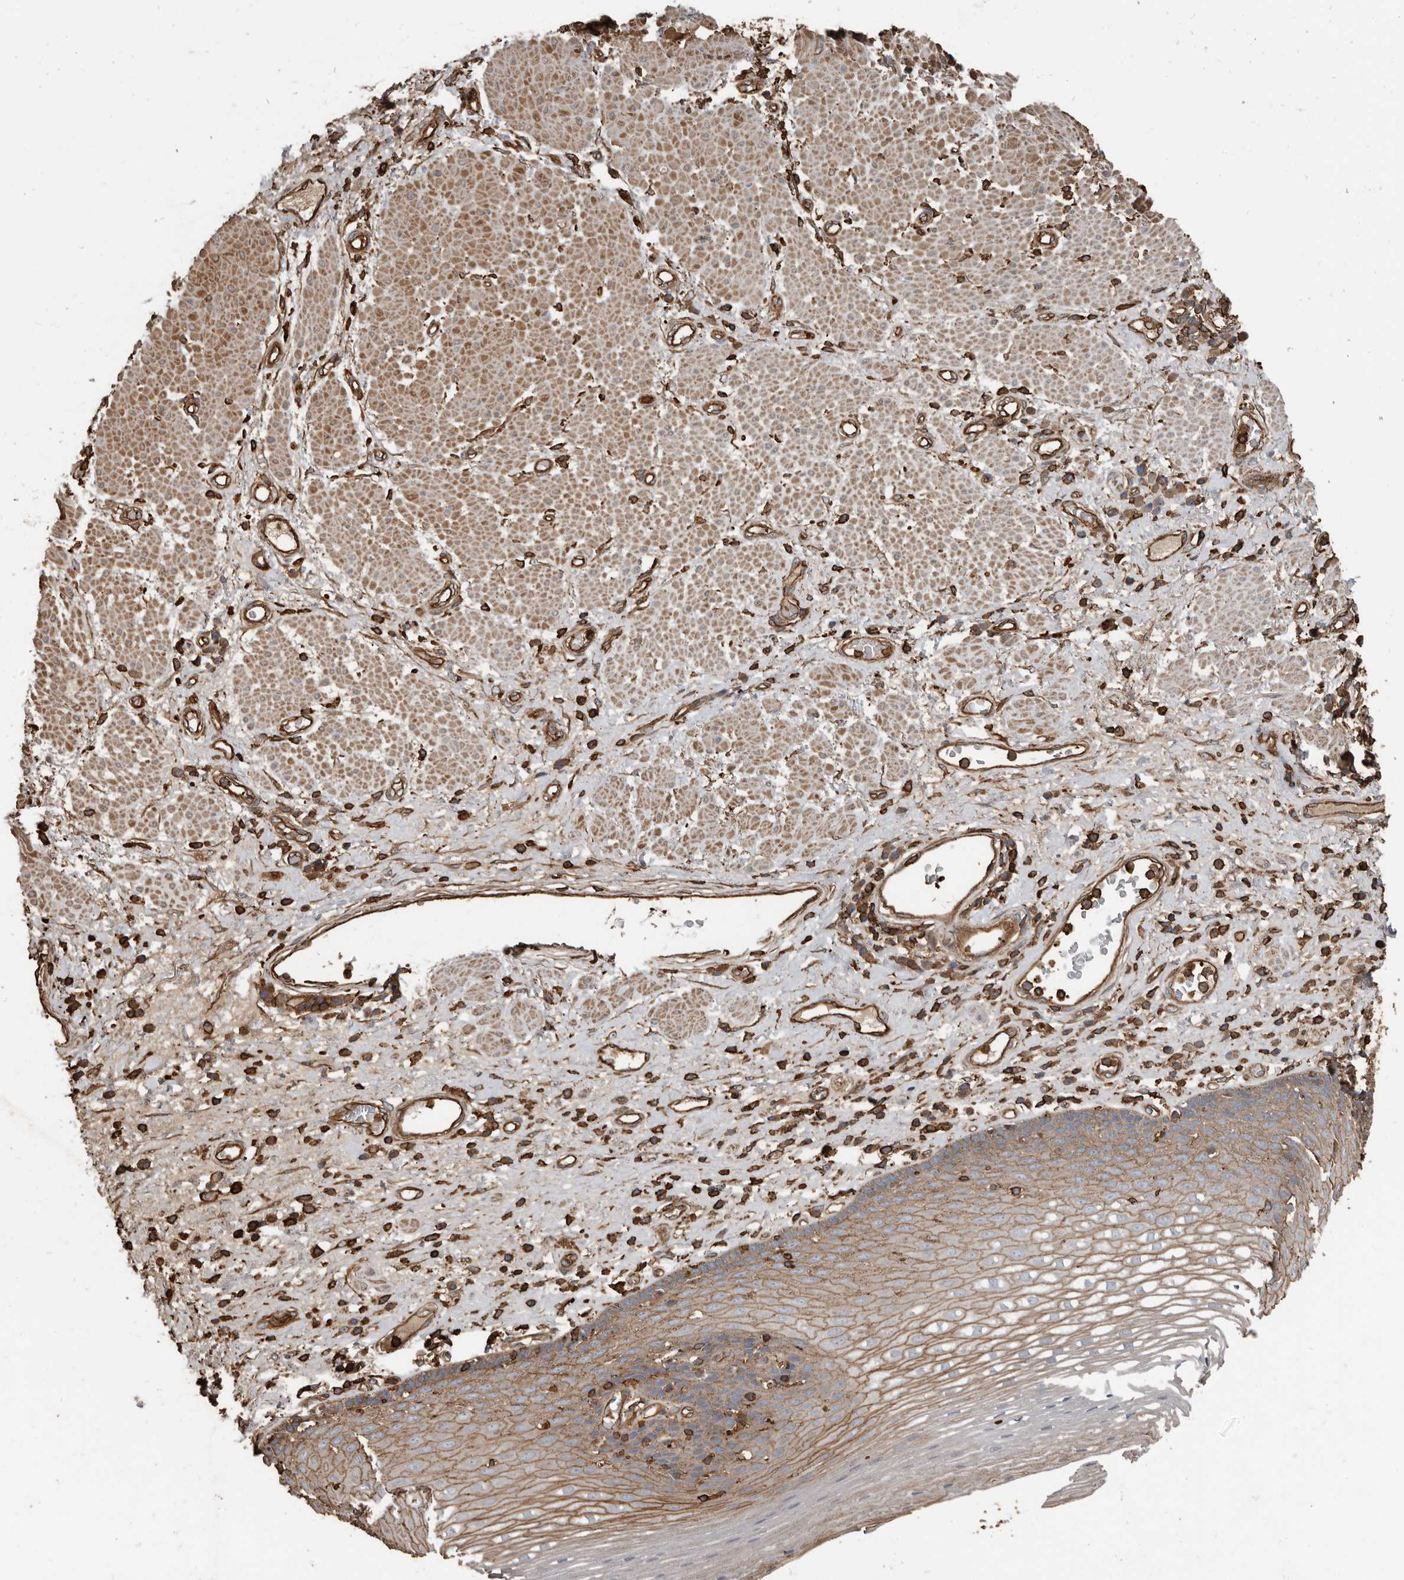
{"staining": {"intensity": "moderate", "quantity": ">75%", "location": "cytoplasmic/membranous"}, "tissue": "esophagus", "cell_type": "Squamous epithelial cells", "image_type": "normal", "snomed": [{"axis": "morphology", "description": "Normal tissue, NOS"}, {"axis": "morphology", "description": "Adenocarcinoma, NOS"}, {"axis": "topography", "description": "Esophagus"}], "caption": "Protein staining by immunohistochemistry exhibits moderate cytoplasmic/membranous expression in approximately >75% of squamous epithelial cells in benign esophagus.", "gene": "DENND6B", "patient": {"sex": "male", "age": 62}}